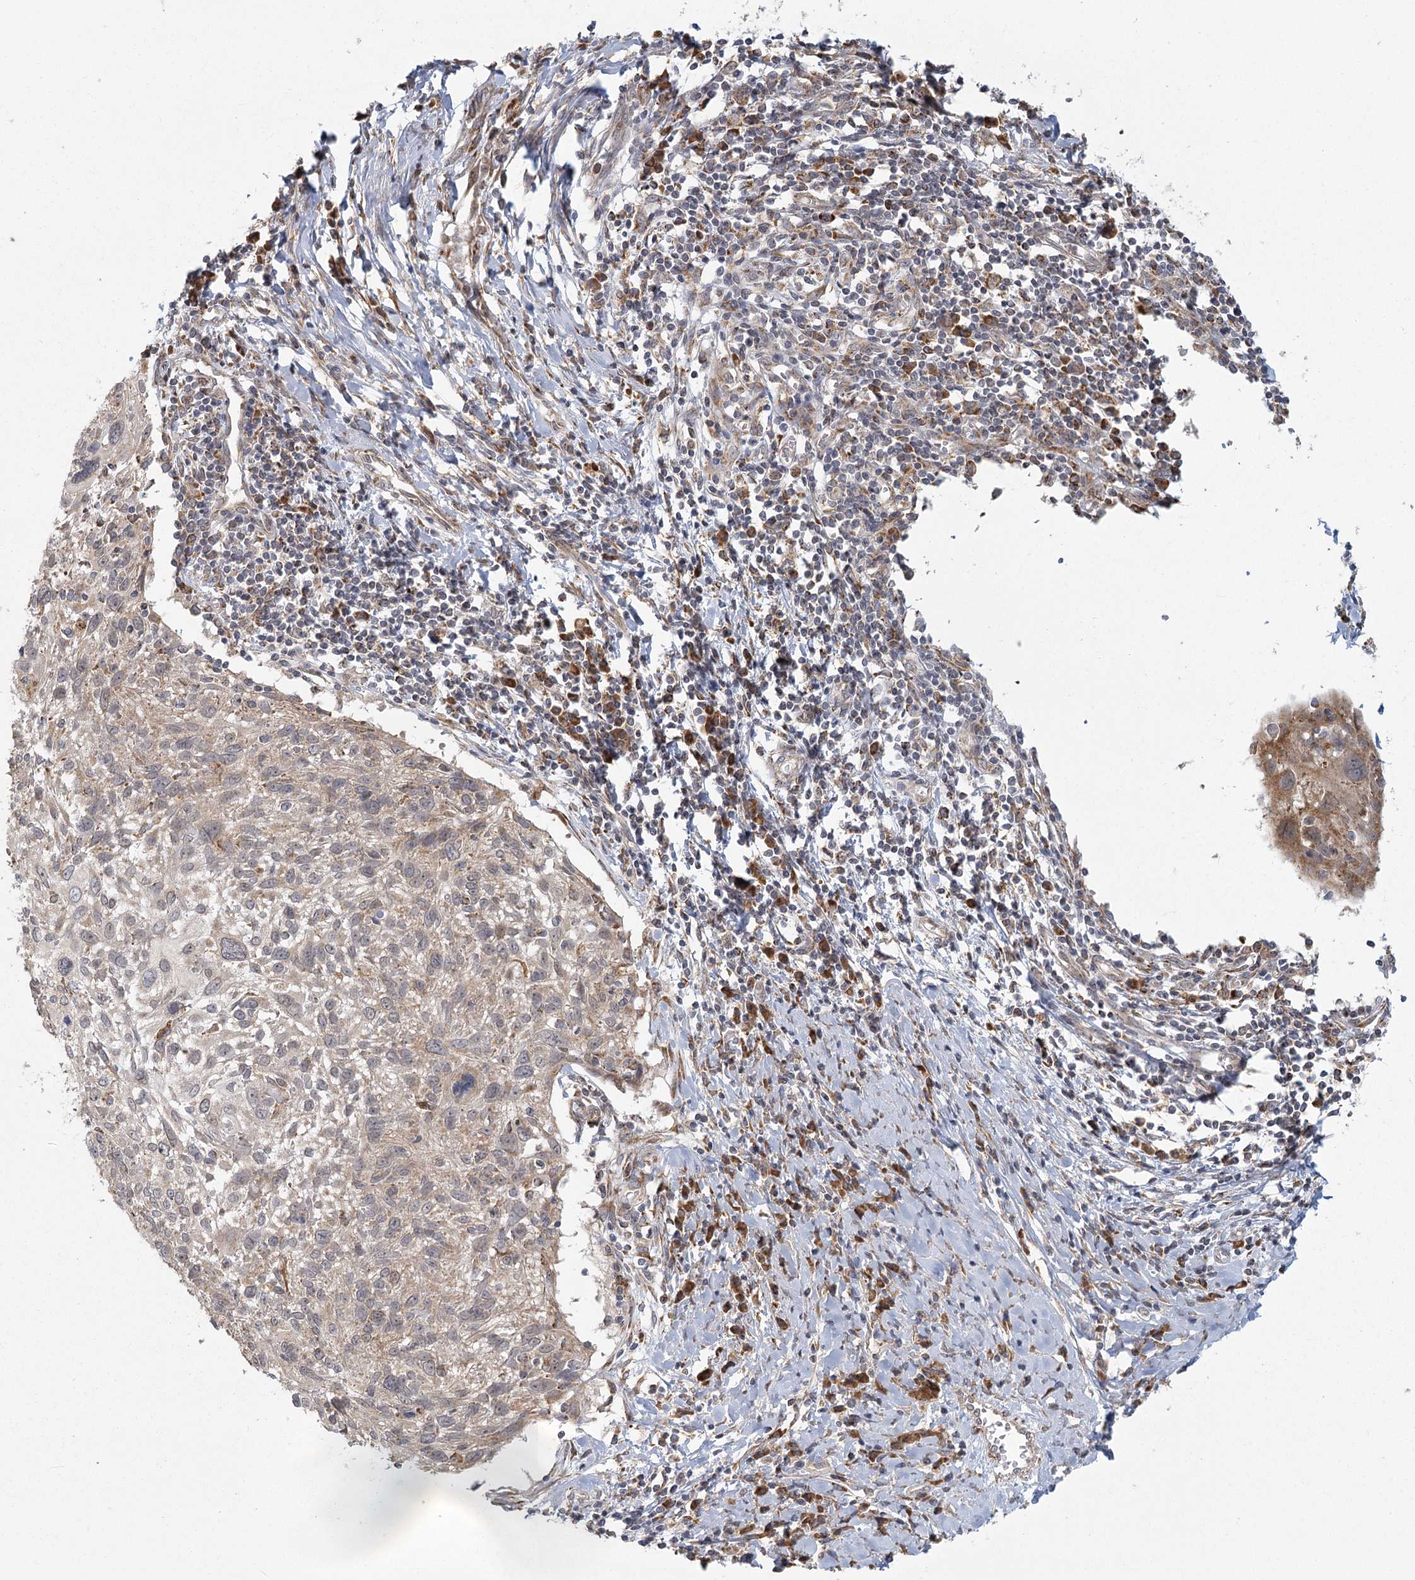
{"staining": {"intensity": "weak", "quantity": "<25%", "location": "cytoplasmic/membranous"}, "tissue": "cervical cancer", "cell_type": "Tumor cells", "image_type": "cancer", "snomed": [{"axis": "morphology", "description": "Squamous cell carcinoma, NOS"}, {"axis": "topography", "description": "Cervix"}], "caption": "A histopathology image of squamous cell carcinoma (cervical) stained for a protein displays no brown staining in tumor cells.", "gene": "LACTB", "patient": {"sex": "female", "age": 51}}